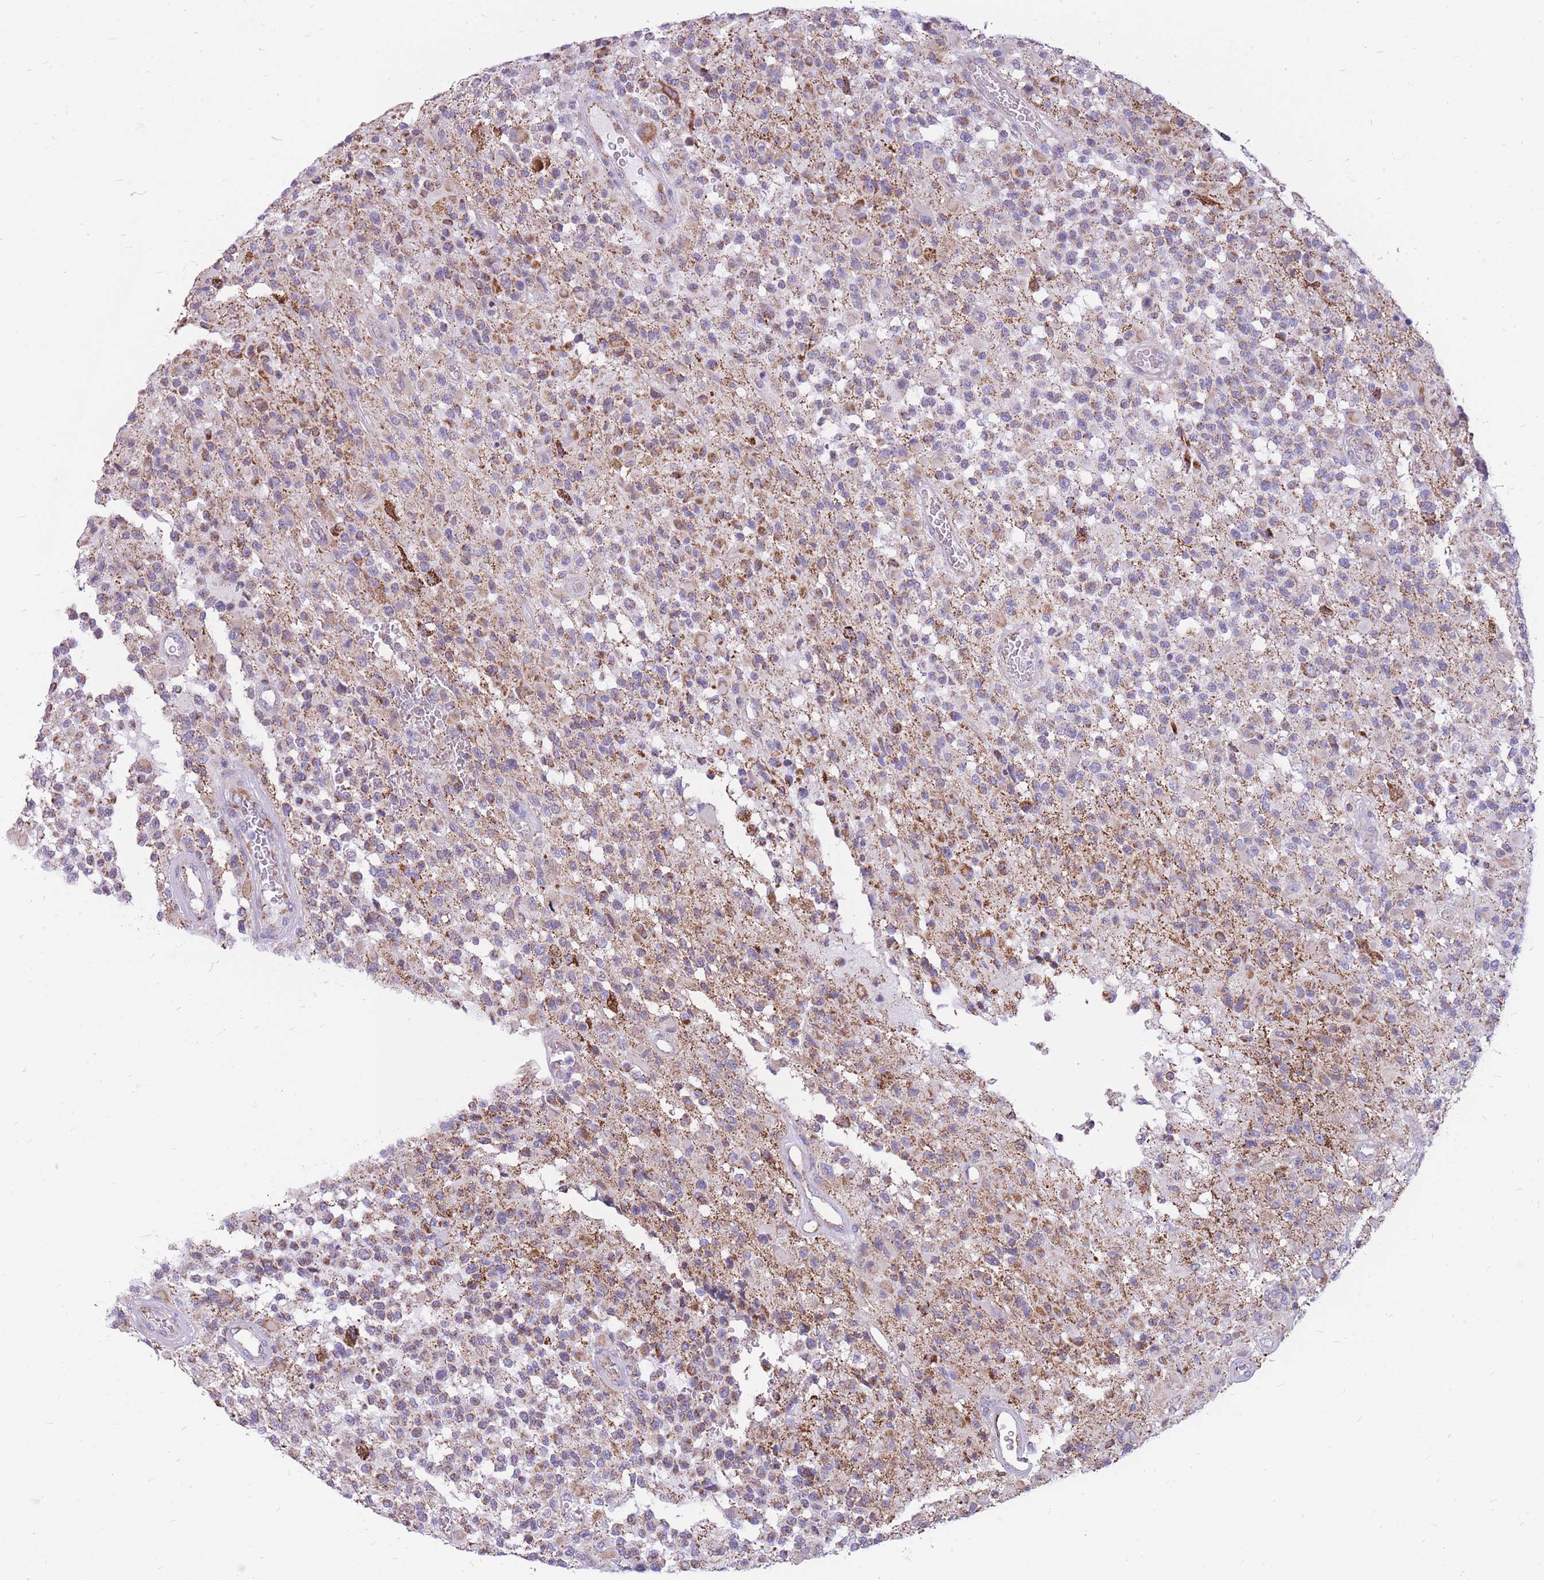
{"staining": {"intensity": "moderate", "quantity": "25%-75%", "location": "cytoplasmic/membranous"}, "tissue": "glioma", "cell_type": "Tumor cells", "image_type": "cancer", "snomed": [{"axis": "morphology", "description": "Glioma, malignant, High grade"}, {"axis": "morphology", "description": "Glioblastoma, NOS"}, {"axis": "topography", "description": "Brain"}], "caption": "Immunohistochemical staining of human malignant high-grade glioma displays moderate cytoplasmic/membranous protein expression in about 25%-75% of tumor cells.", "gene": "PCSK1", "patient": {"sex": "male", "age": 60}}